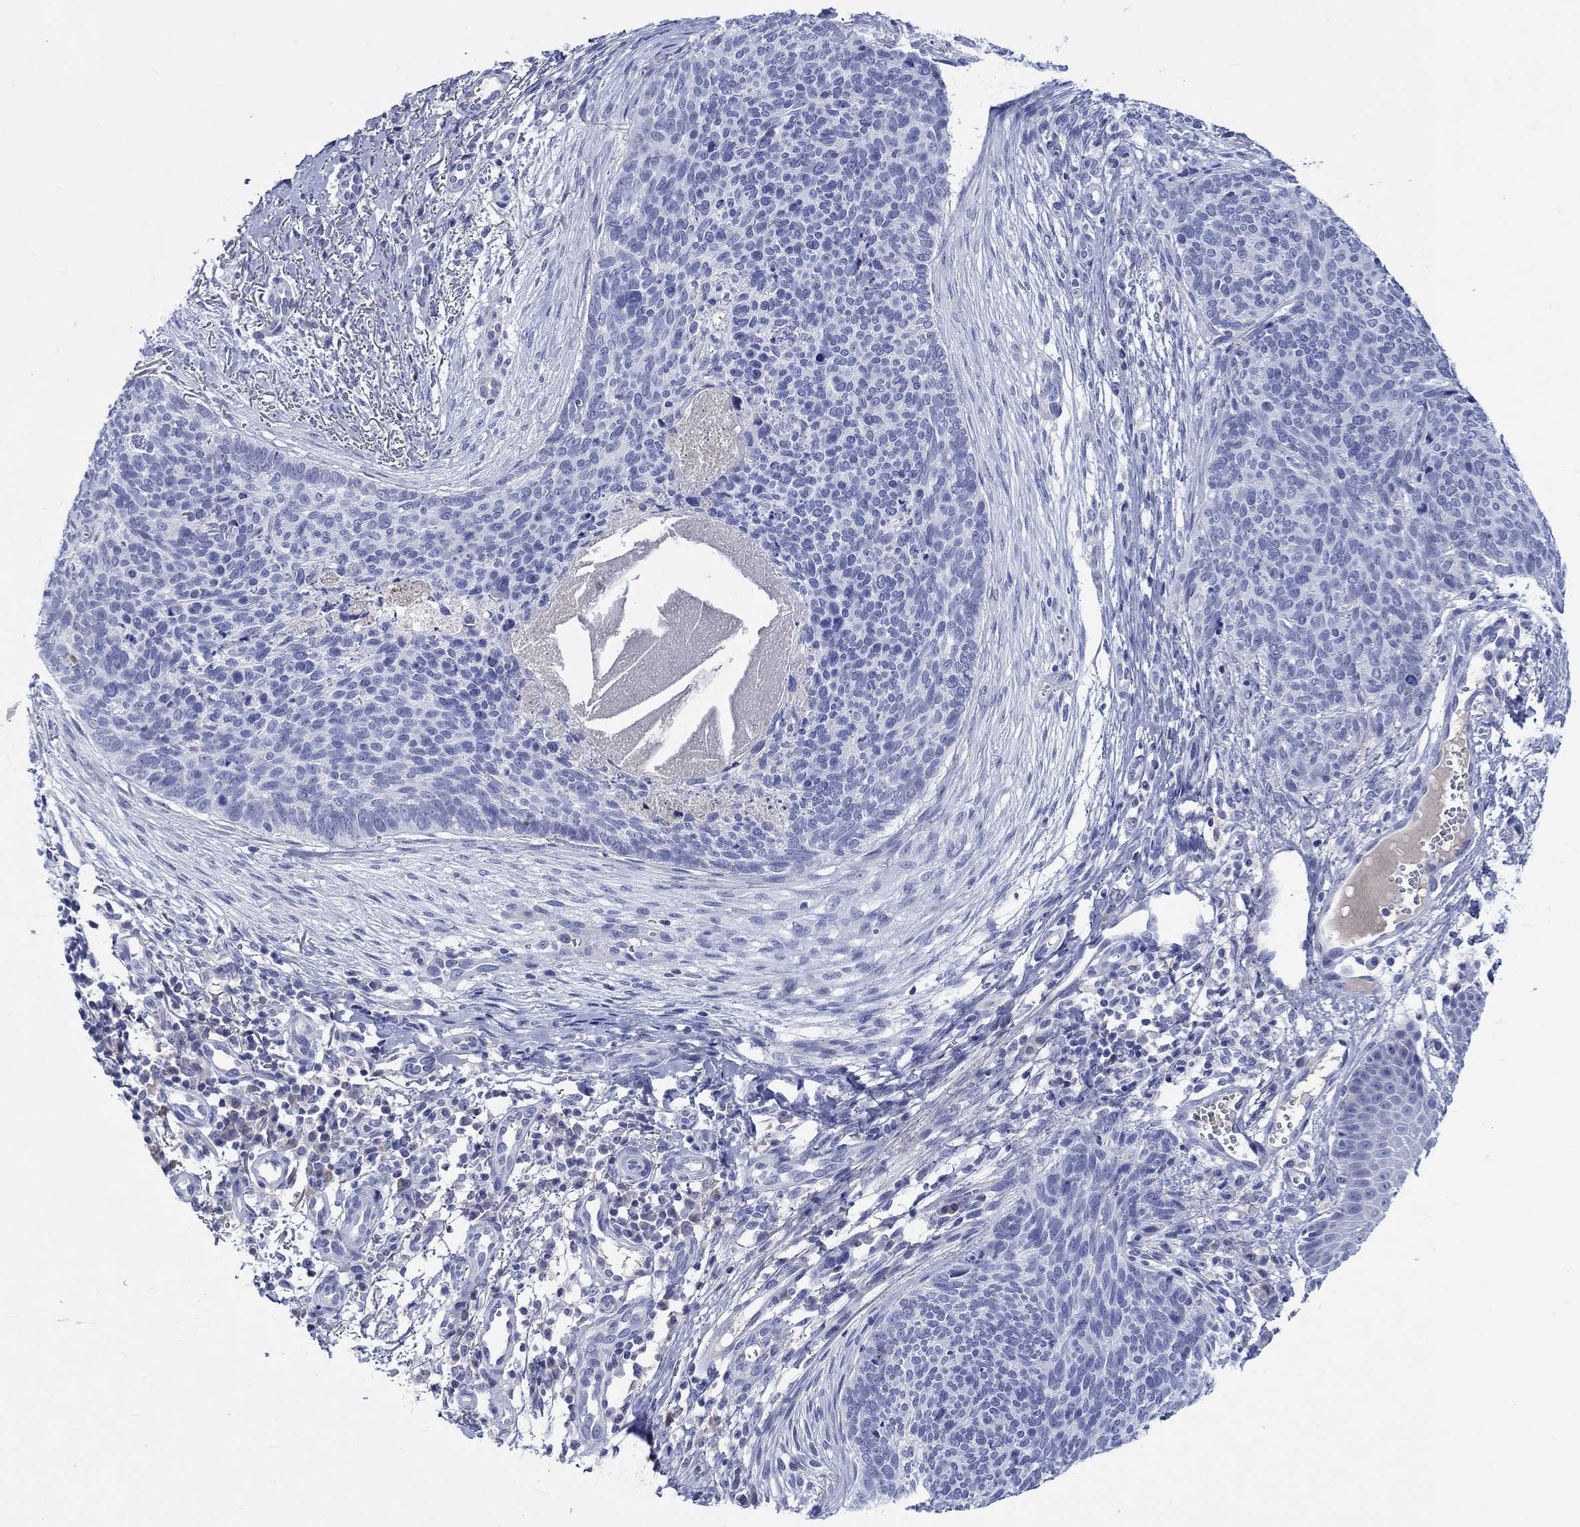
{"staining": {"intensity": "negative", "quantity": "none", "location": "none"}, "tissue": "skin cancer", "cell_type": "Tumor cells", "image_type": "cancer", "snomed": [{"axis": "morphology", "description": "Basal cell carcinoma"}, {"axis": "topography", "description": "Skin"}], "caption": "IHC image of human basal cell carcinoma (skin) stained for a protein (brown), which exhibits no expression in tumor cells.", "gene": "CACNG3", "patient": {"sex": "male", "age": 64}}